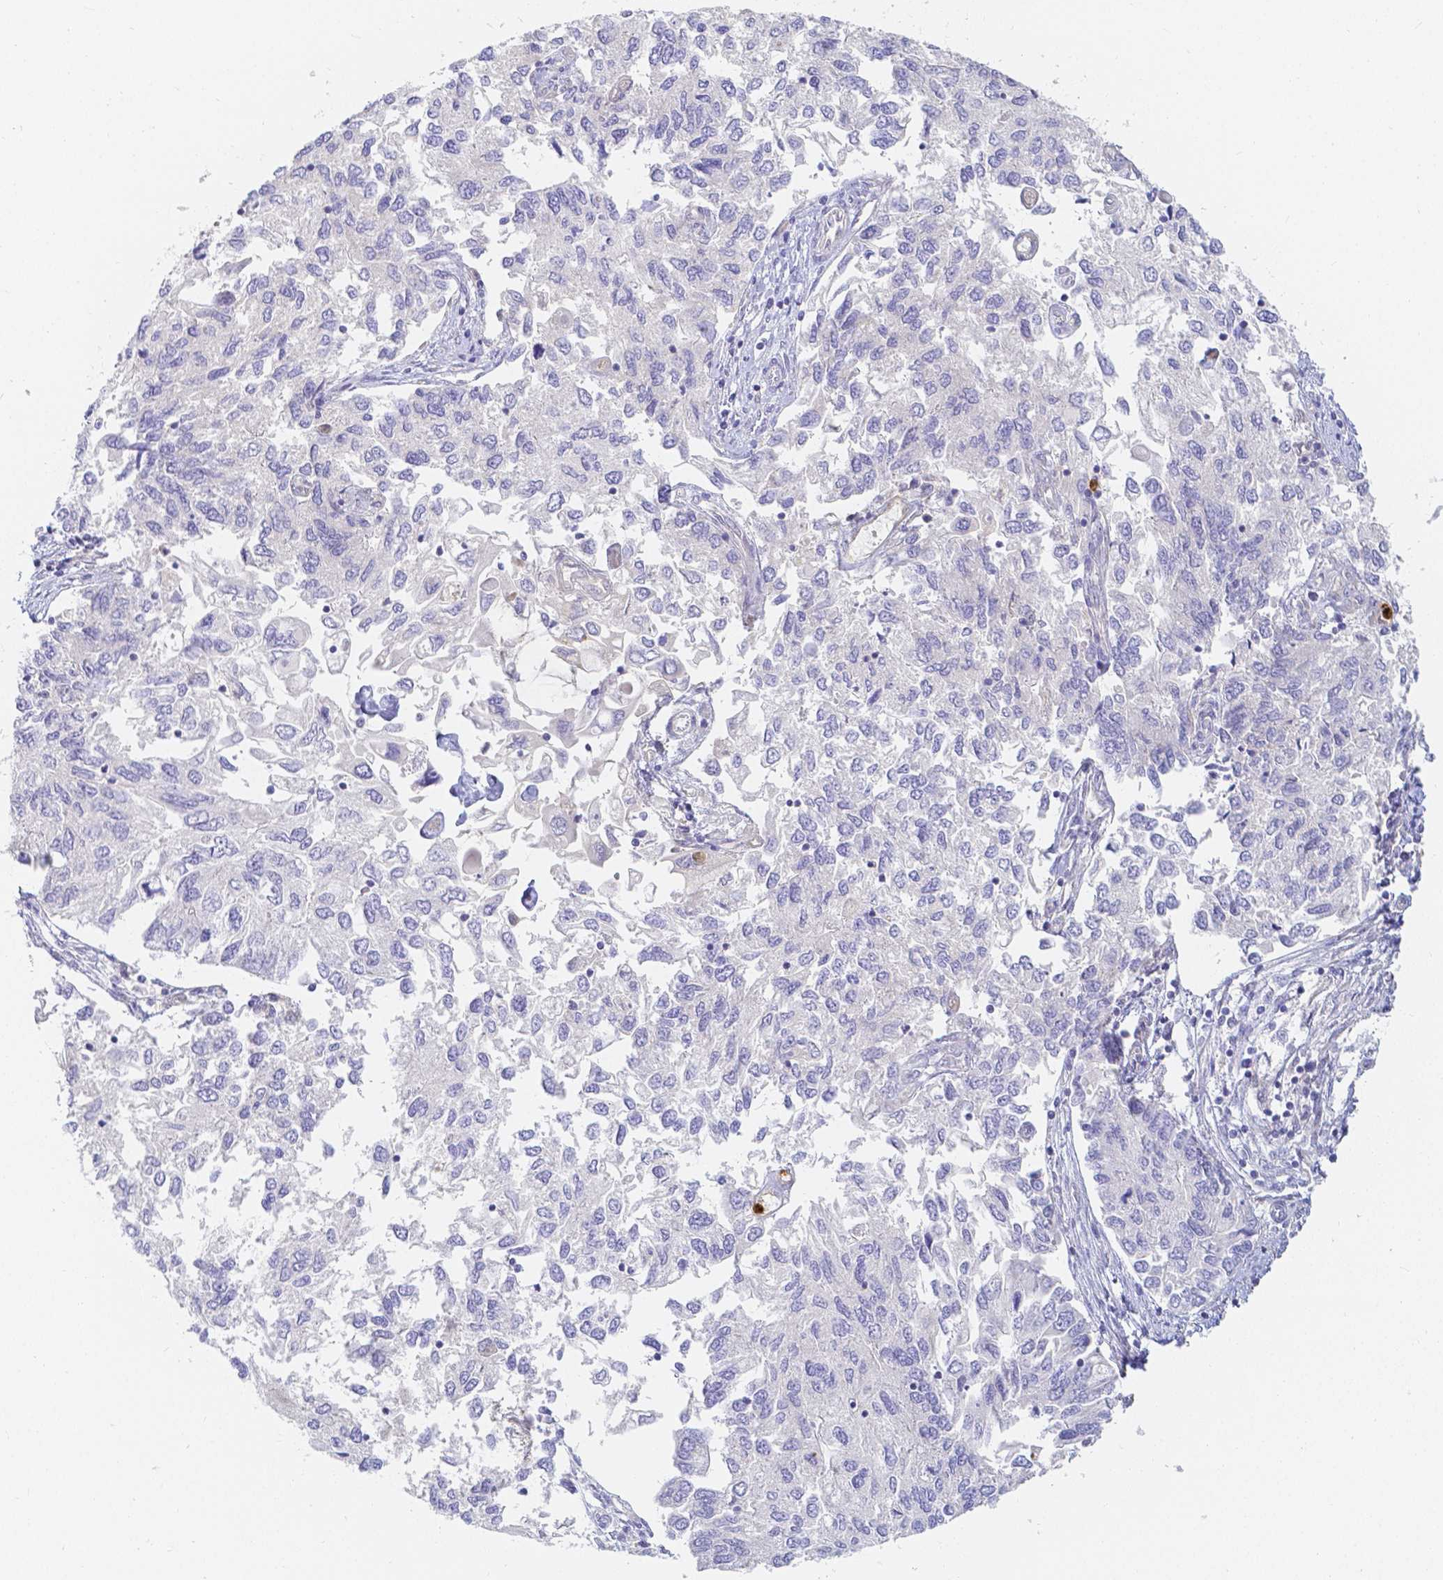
{"staining": {"intensity": "negative", "quantity": "none", "location": "none"}, "tissue": "endometrial cancer", "cell_type": "Tumor cells", "image_type": "cancer", "snomed": [{"axis": "morphology", "description": "Carcinoma, NOS"}, {"axis": "topography", "description": "Uterus"}], "caption": "Micrograph shows no protein staining in tumor cells of endometrial cancer tissue. (DAB immunohistochemistry (IHC), high magnification).", "gene": "KCNH1", "patient": {"sex": "female", "age": 76}}